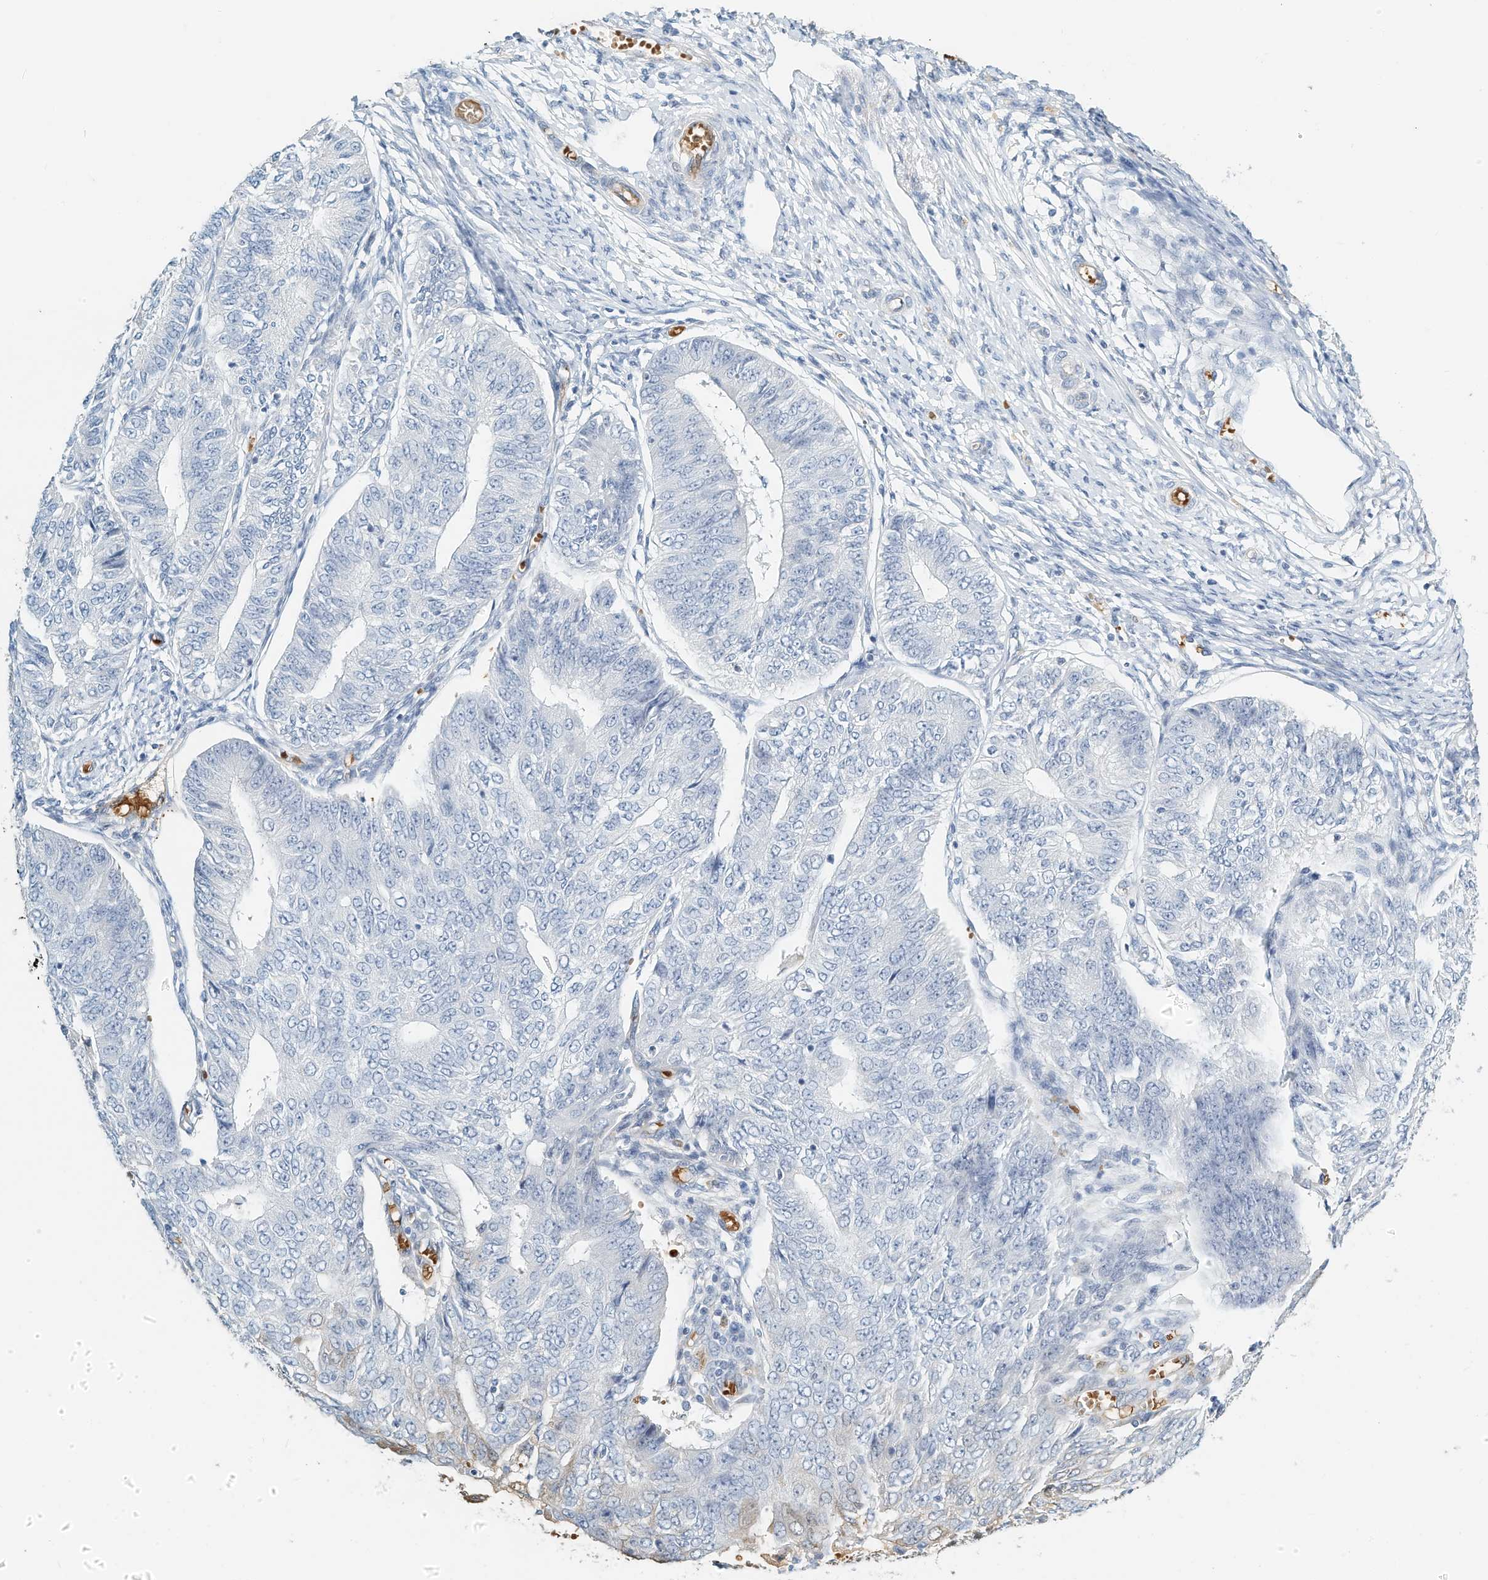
{"staining": {"intensity": "negative", "quantity": "none", "location": "none"}, "tissue": "endometrial cancer", "cell_type": "Tumor cells", "image_type": "cancer", "snomed": [{"axis": "morphology", "description": "Adenocarcinoma, NOS"}, {"axis": "topography", "description": "Endometrium"}], "caption": "Photomicrograph shows no significant protein staining in tumor cells of endometrial cancer (adenocarcinoma). (DAB (3,3'-diaminobenzidine) immunohistochemistry (IHC) with hematoxylin counter stain).", "gene": "RCAN3", "patient": {"sex": "female", "age": 32}}